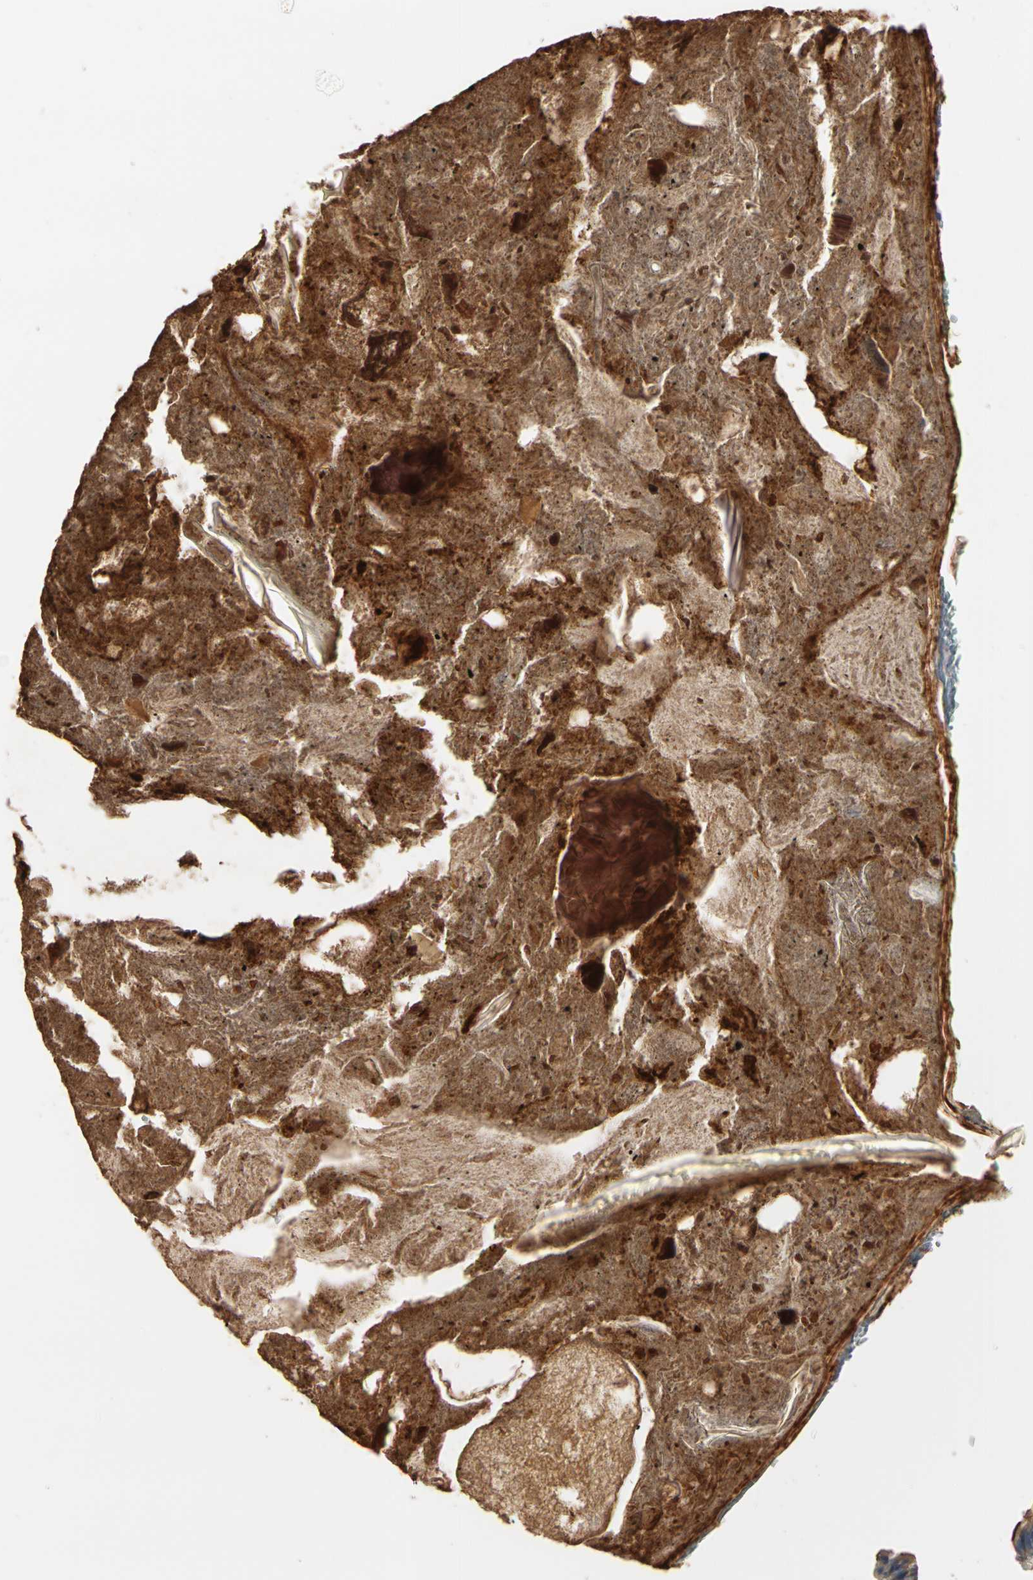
{"staining": {"intensity": "strong", "quantity": ">75%", "location": "cytoplasmic/membranous"}, "tissue": "appendix", "cell_type": "Glandular cells", "image_type": "normal", "snomed": [{"axis": "morphology", "description": "Normal tissue, NOS"}, {"axis": "topography", "description": "Appendix"}], "caption": "Glandular cells demonstrate strong cytoplasmic/membranous expression in about >75% of cells in unremarkable appendix.", "gene": "TASOR", "patient": {"sex": "female", "age": 10}}